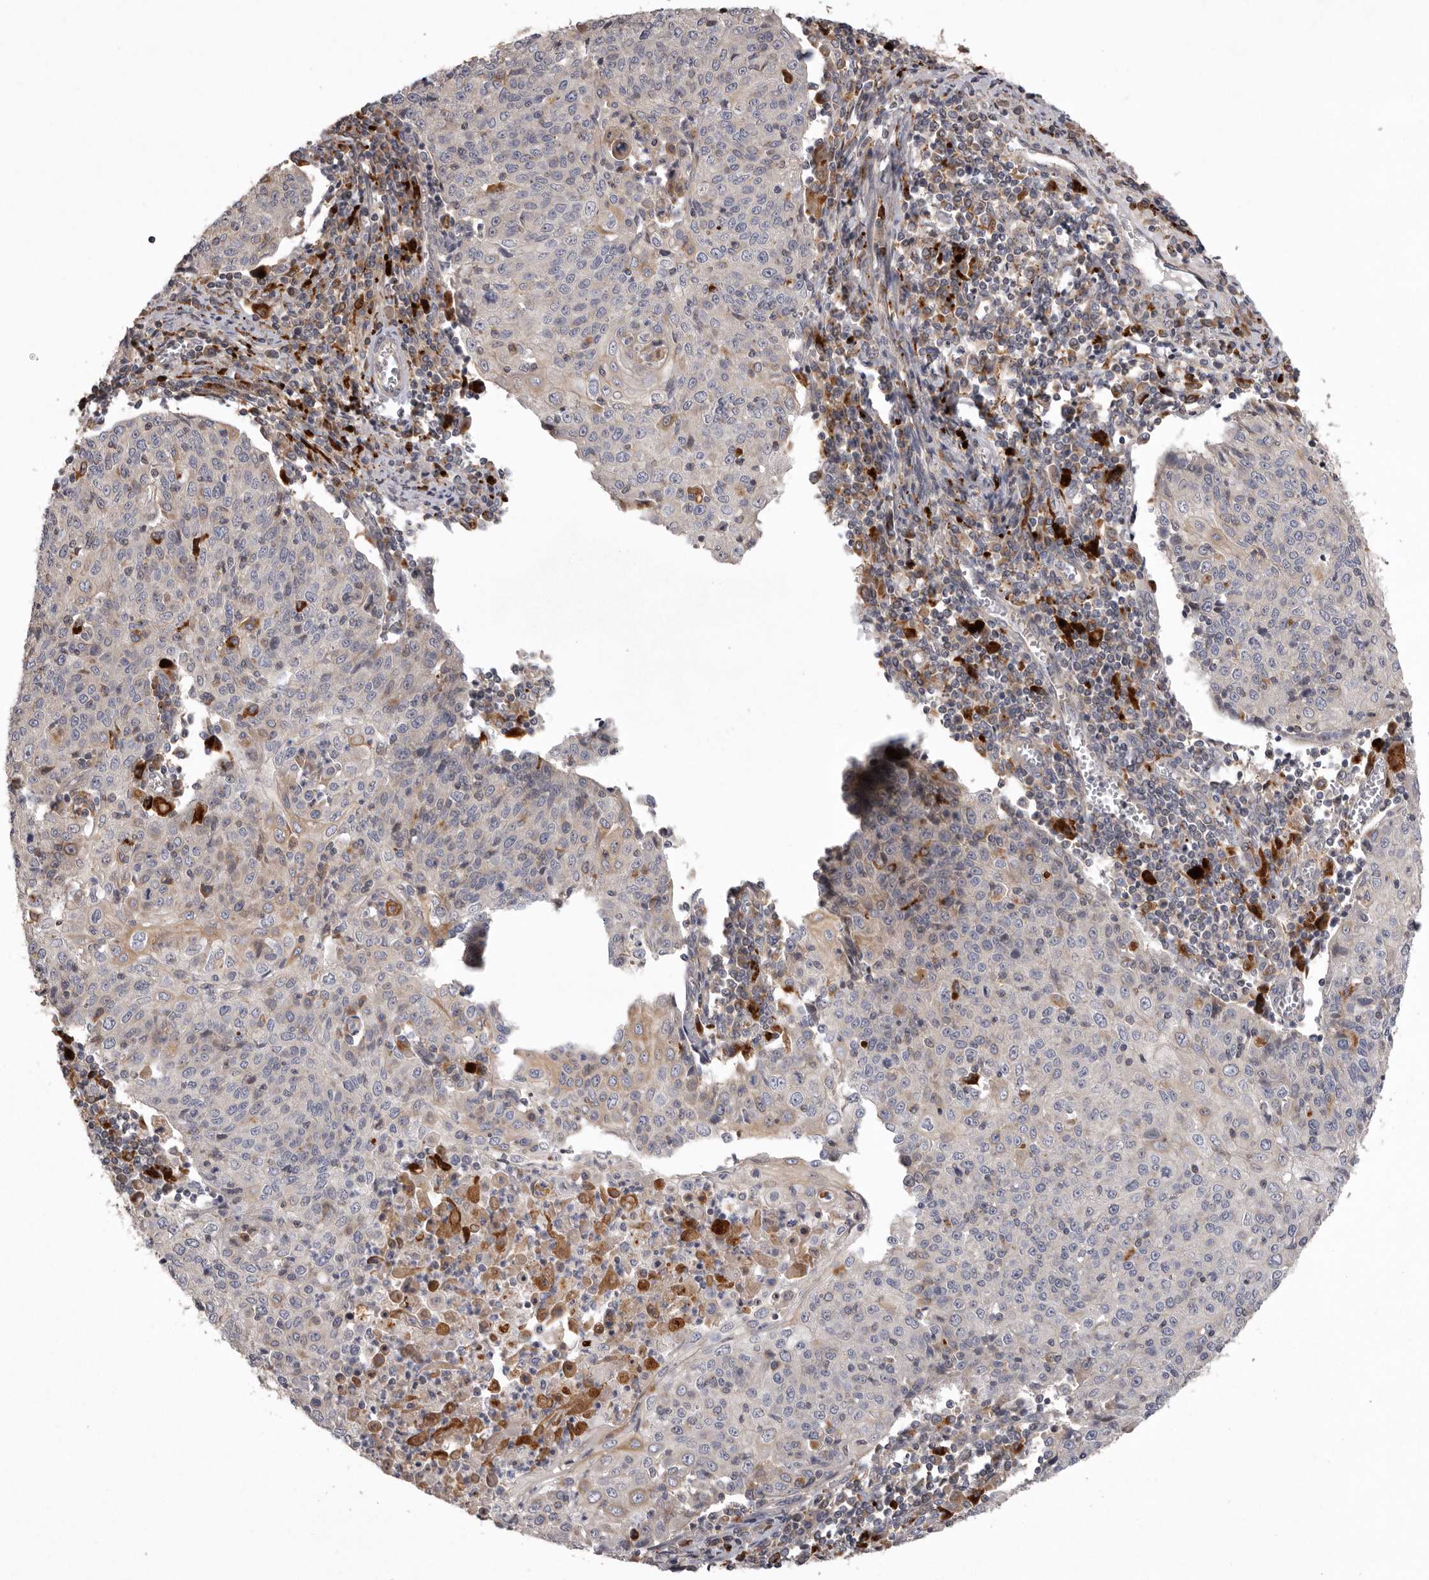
{"staining": {"intensity": "moderate", "quantity": "<25%", "location": "cytoplasmic/membranous"}, "tissue": "cervical cancer", "cell_type": "Tumor cells", "image_type": "cancer", "snomed": [{"axis": "morphology", "description": "Squamous cell carcinoma, NOS"}, {"axis": "topography", "description": "Cervix"}], "caption": "A brown stain shows moderate cytoplasmic/membranous staining of a protein in squamous cell carcinoma (cervical) tumor cells.", "gene": "WDR47", "patient": {"sex": "female", "age": 48}}